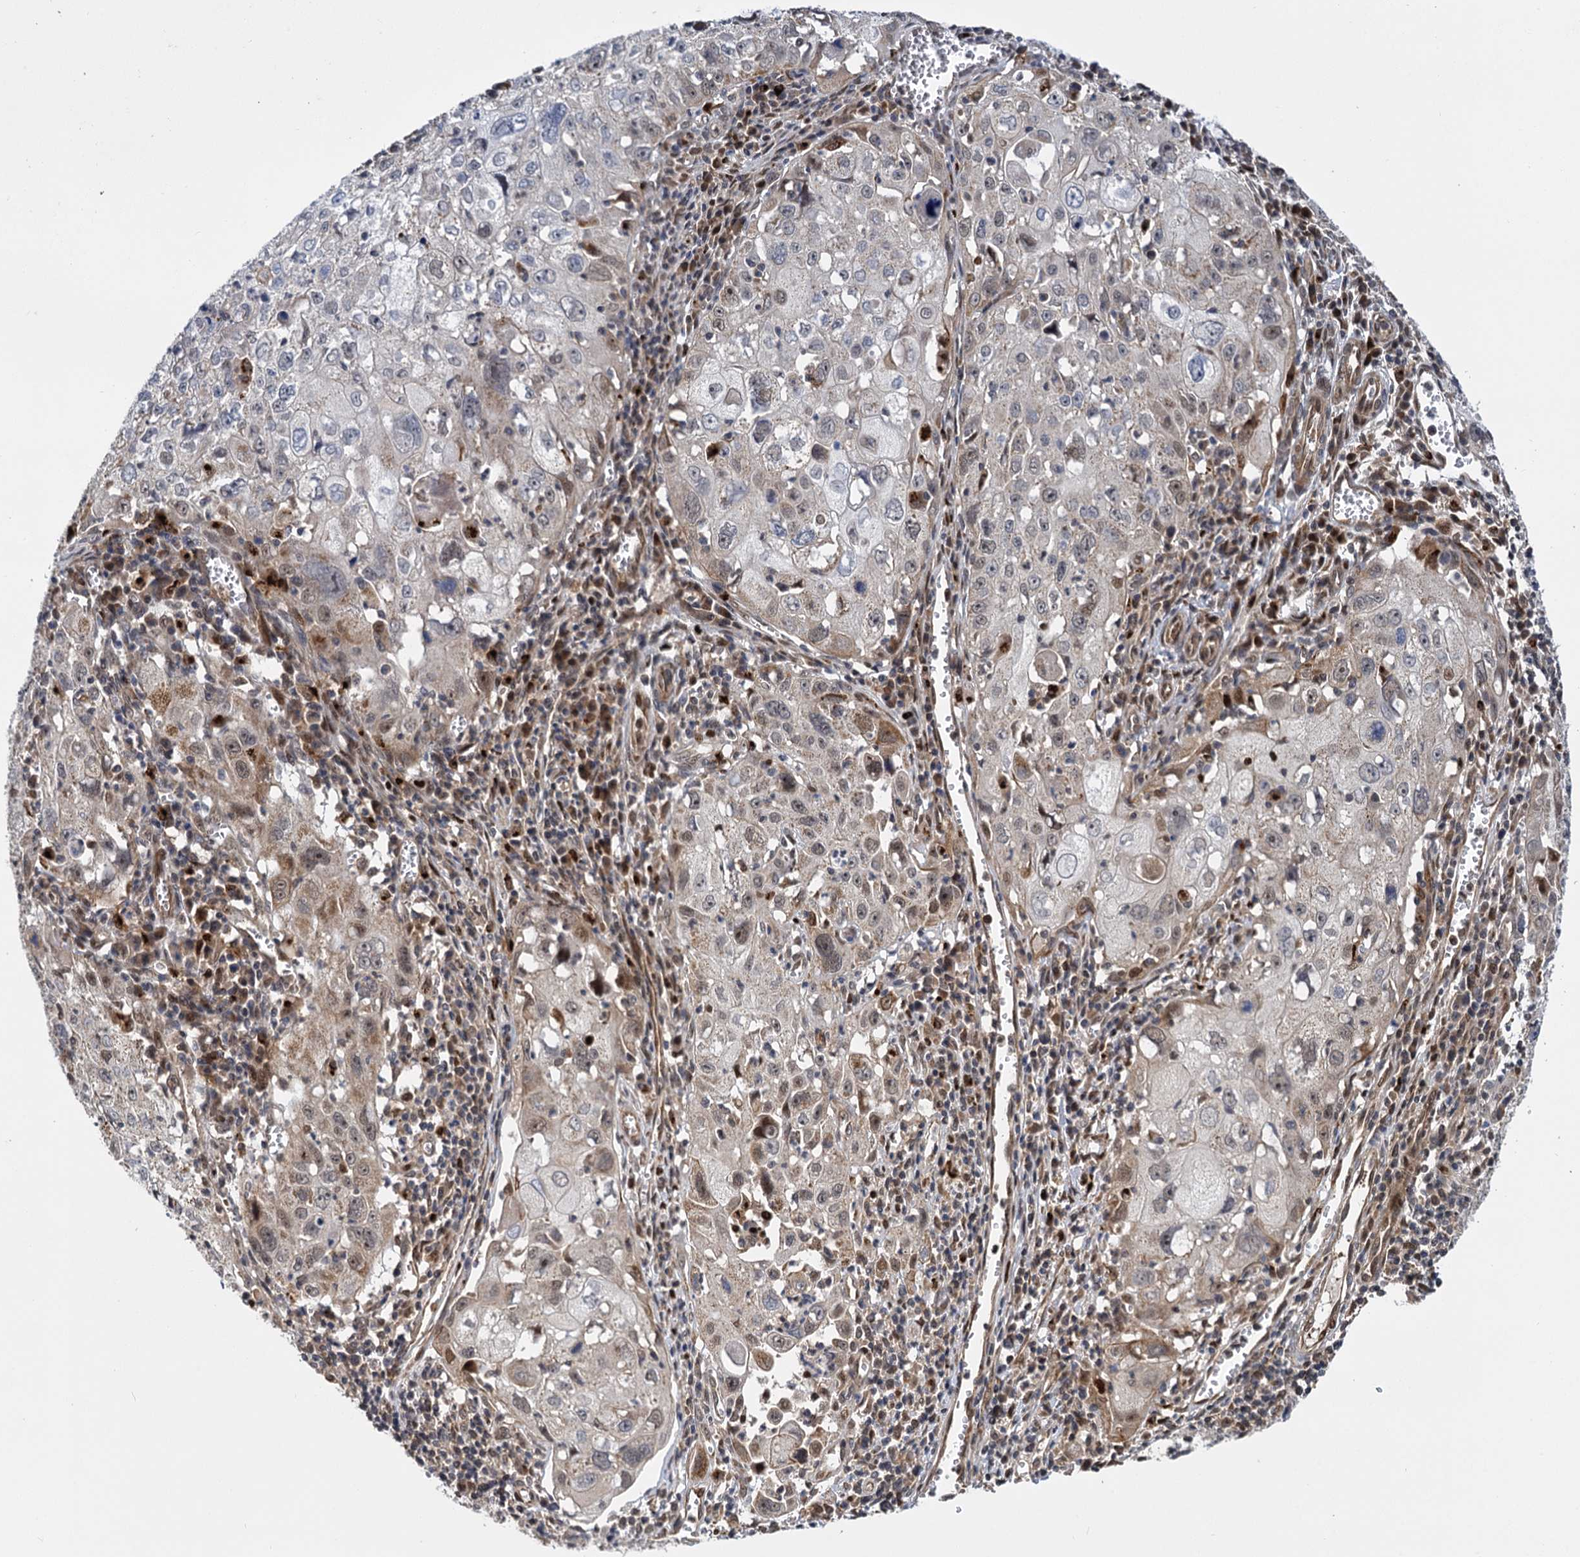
{"staining": {"intensity": "weak", "quantity": "<25%", "location": "cytoplasmic/membranous,nuclear"}, "tissue": "cervical cancer", "cell_type": "Tumor cells", "image_type": "cancer", "snomed": [{"axis": "morphology", "description": "Squamous cell carcinoma, NOS"}, {"axis": "topography", "description": "Cervix"}], "caption": "High power microscopy photomicrograph of an immunohistochemistry photomicrograph of cervical cancer (squamous cell carcinoma), revealing no significant positivity in tumor cells.", "gene": "GAL3ST4", "patient": {"sex": "female", "age": 42}}